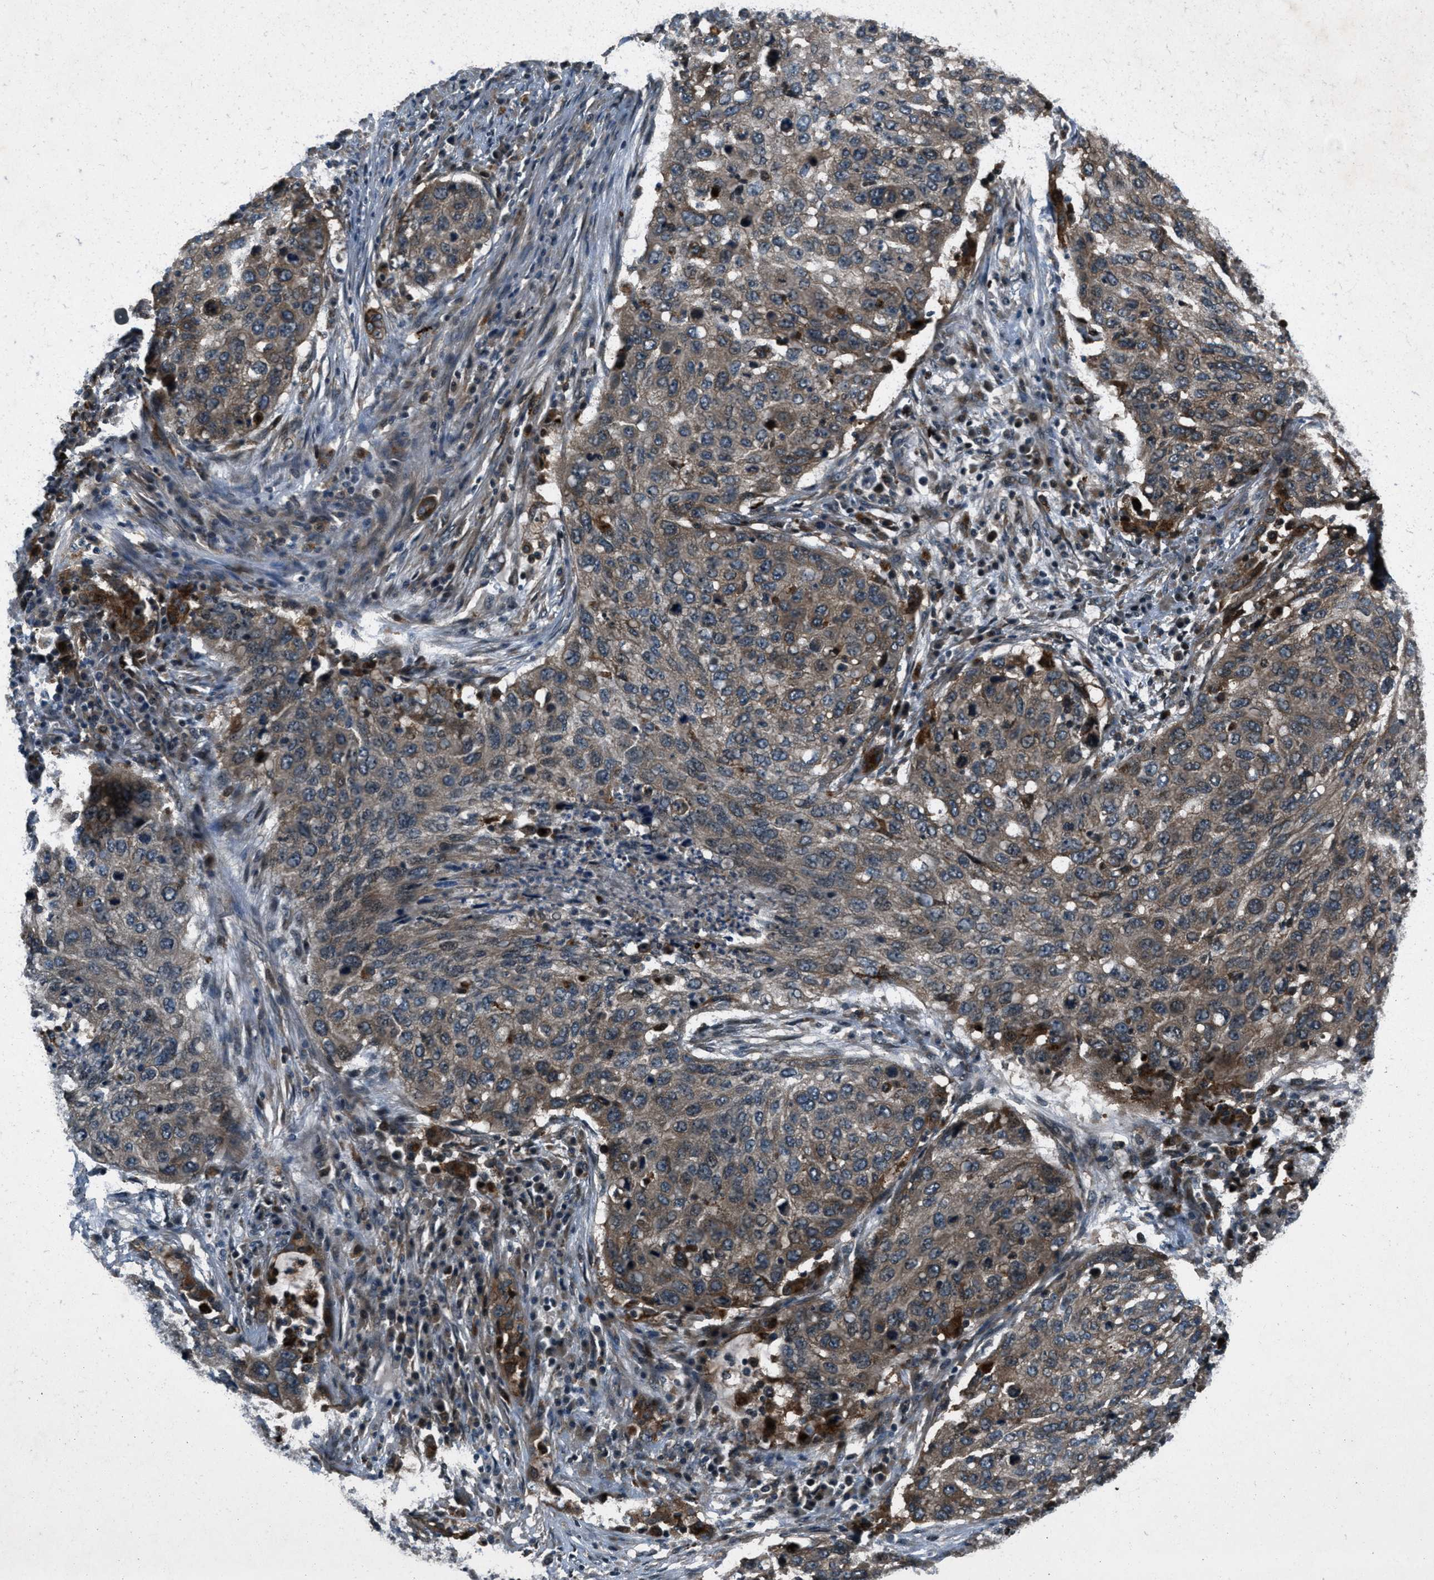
{"staining": {"intensity": "moderate", "quantity": ">75%", "location": "cytoplasmic/membranous"}, "tissue": "lung cancer", "cell_type": "Tumor cells", "image_type": "cancer", "snomed": [{"axis": "morphology", "description": "Squamous cell carcinoma, NOS"}, {"axis": "topography", "description": "Lung"}], "caption": "Brown immunohistochemical staining in human squamous cell carcinoma (lung) demonstrates moderate cytoplasmic/membranous positivity in approximately >75% of tumor cells.", "gene": "EPSTI1", "patient": {"sex": "female", "age": 63}}